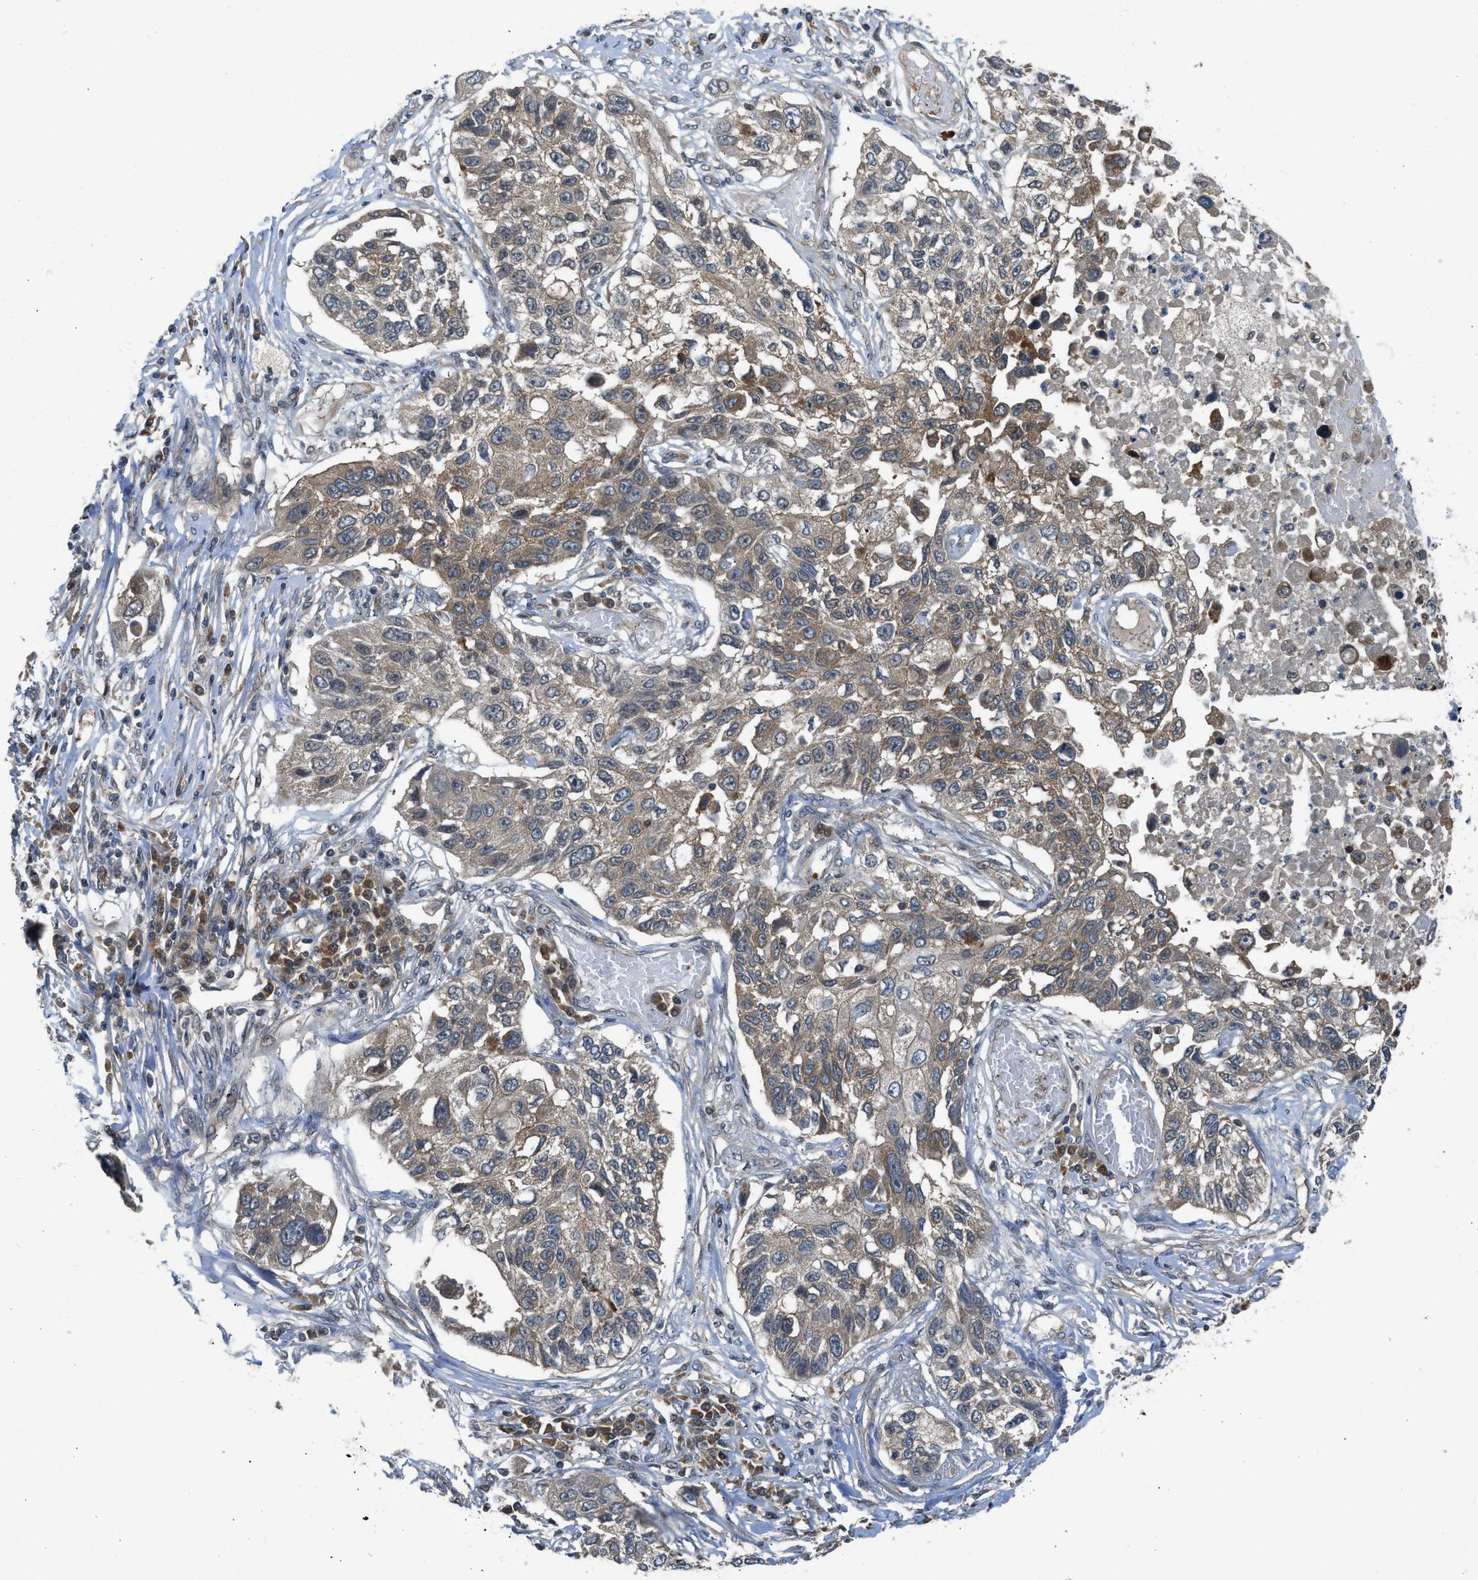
{"staining": {"intensity": "moderate", "quantity": "25%-75%", "location": "cytoplasmic/membranous"}, "tissue": "lung cancer", "cell_type": "Tumor cells", "image_type": "cancer", "snomed": [{"axis": "morphology", "description": "Squamous cell carcinoma, NOS"}, {"axis": "topography", "description": "Lung"}], "caption": "Brown immunohistochemical staining in human lung cancer (squamous cell carcinoma) shows moderate cytoplasmic/membranous staining in about 25%-75% of tumor cells.", "gene": "SESN2", "patient": {"sex": "male", "age": 71}}